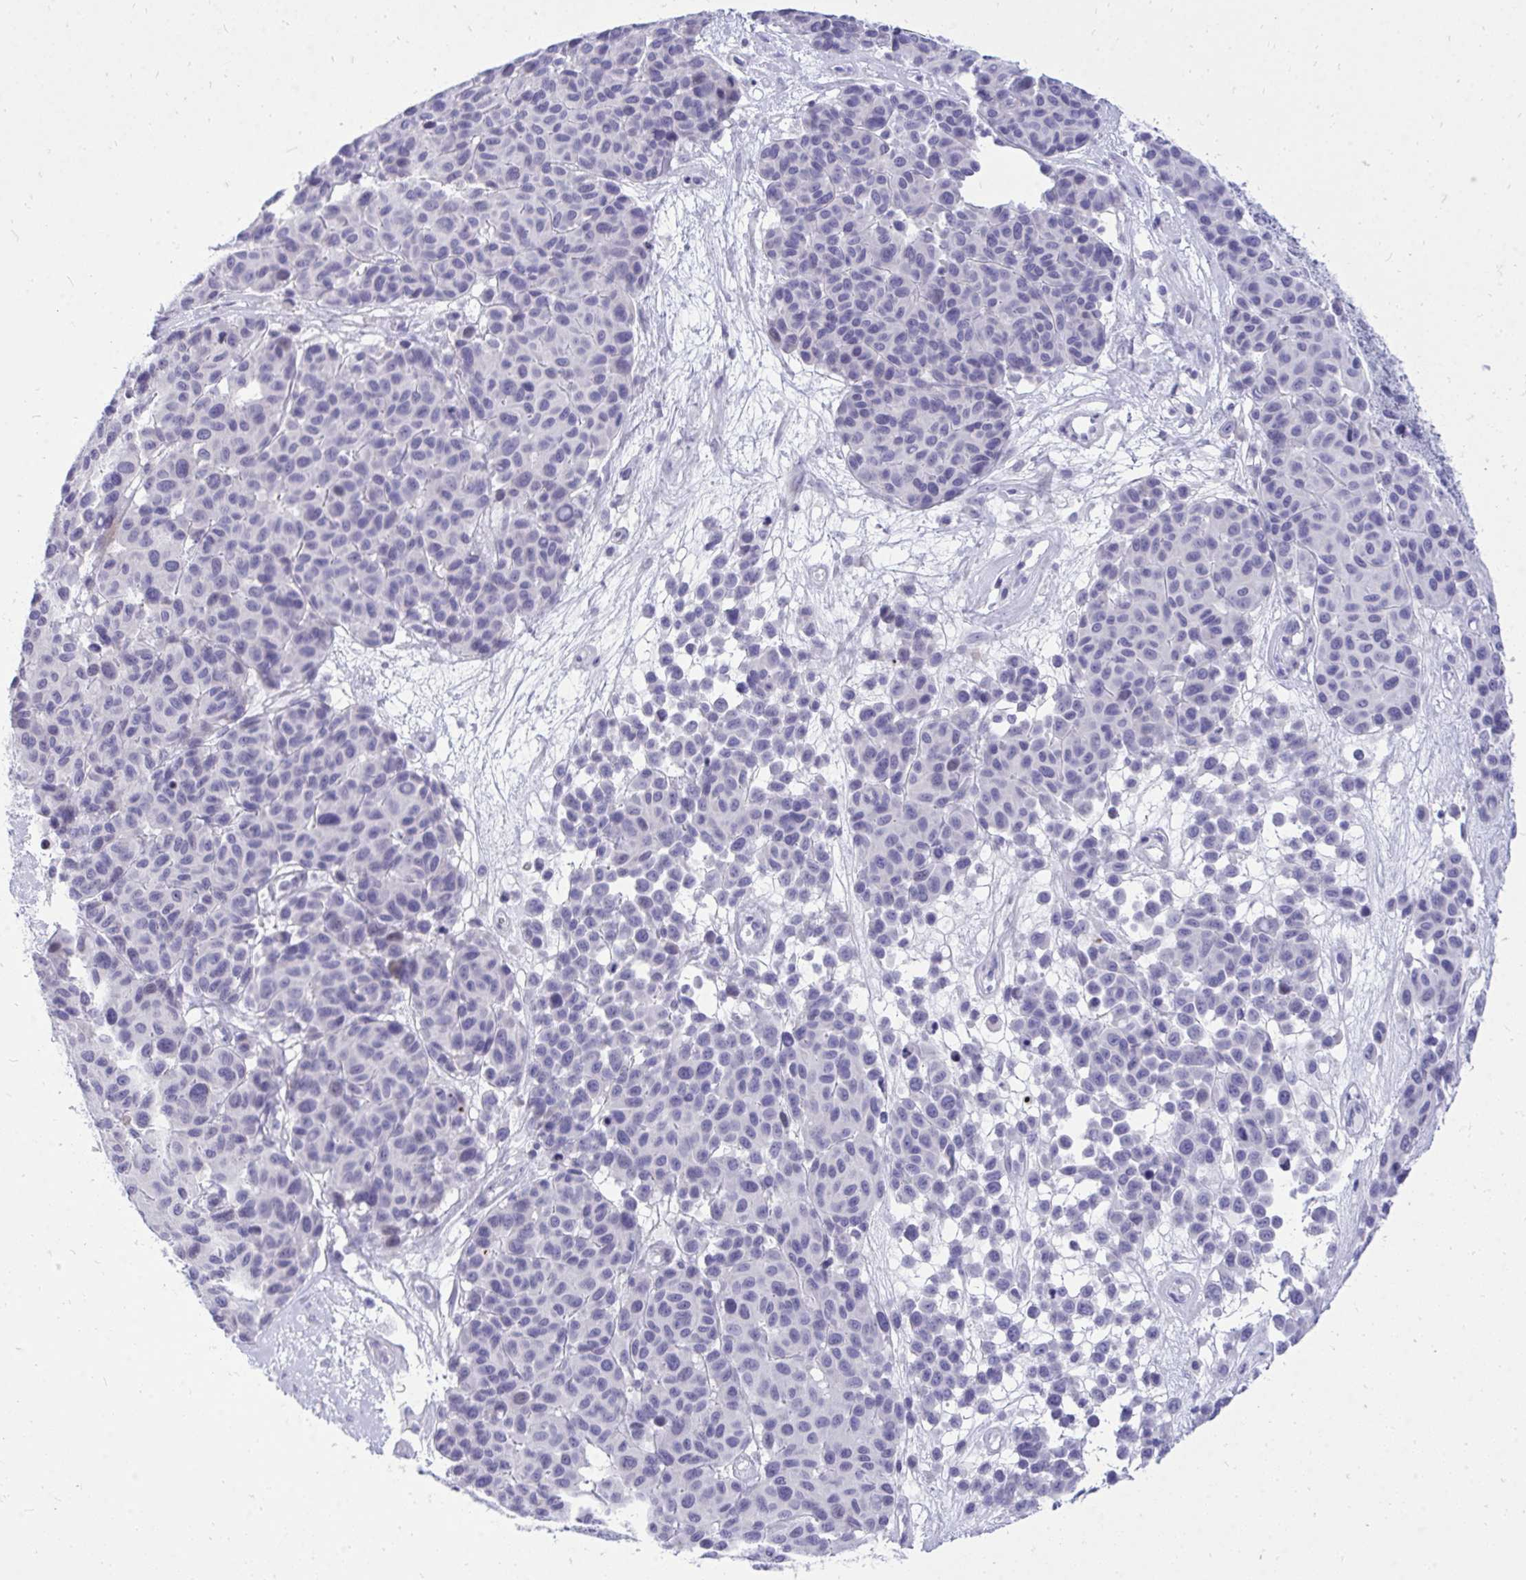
{"staining": {"intensity": "negative", "quantity": "none", "location": "none"}, "tissue": "melanoma", "cell_type": "Tumor cells", "image_type": "cancer", "snomed": [{"axis": "morphology", "description": "Malignant melanoma, NOS"}, {"axis": "topography", "description": "Skin"}], "caption": "This image is of melanoma stained with immunohistochemistry to label a protein in brown with the nuclei are counter-stained blue. There is no positivity in tumor cells.", "gene": "GABRA1", "patient": {"sex": "female", "age": 66}}